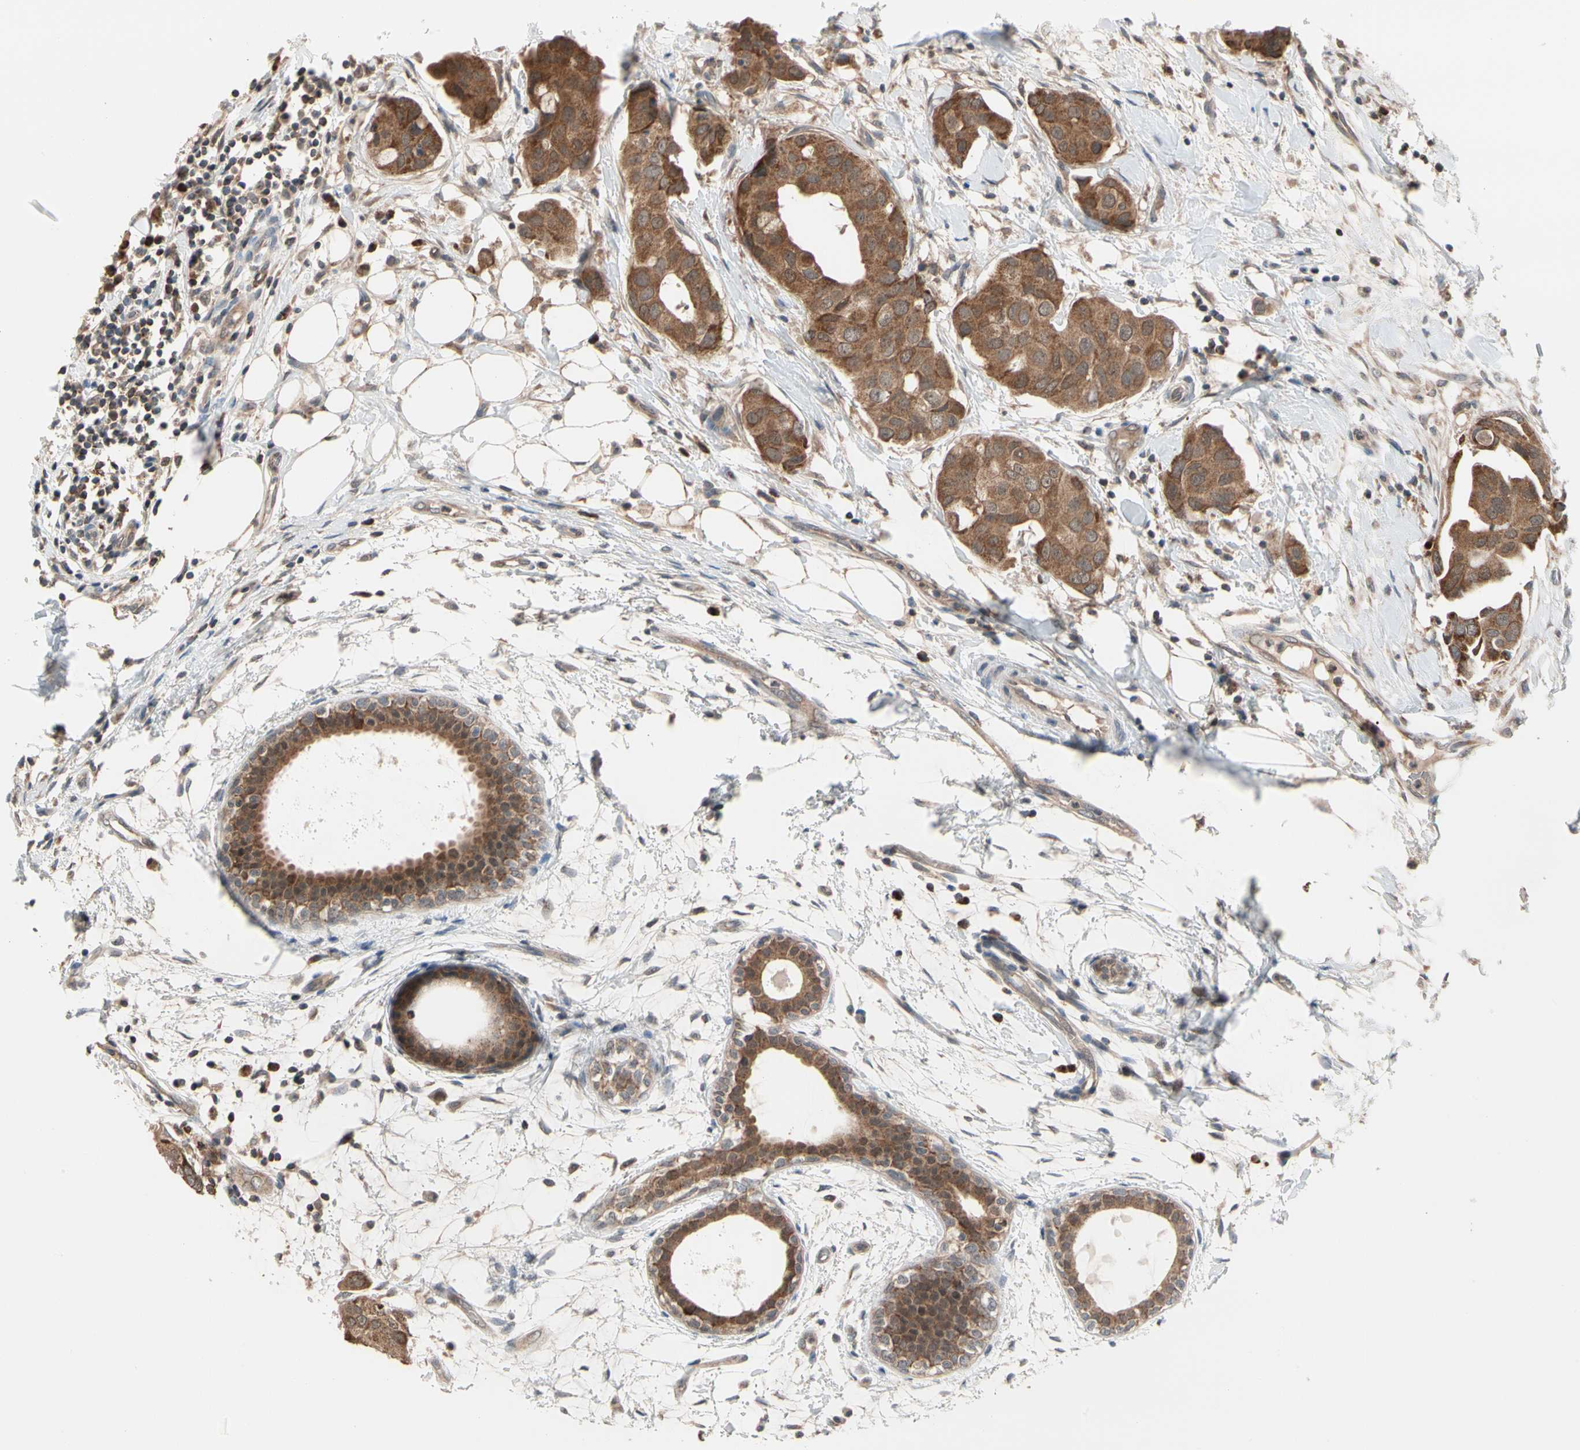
{"staining": {"intensity": "strong", "quantity": ">75%", "location": "cytoplasmic/membranous"}, "tissue": "breast cancer", "cell_type": "Tumor cells", "image_type": "cancer", "snomed": [{"axis": "morphology", "description": "Duct carcinoma"}, {"axis": "topography", "description": "Breast"}], "caption": "An image showing strong cytoplasmic/membranous staining in approximately >75% of tumor cells in breast intraductal carcinoma, as visualized by brown immunohistochemical staining.", "gene": "MTHFS", "patient": {"sex": "female", "age": 40}}